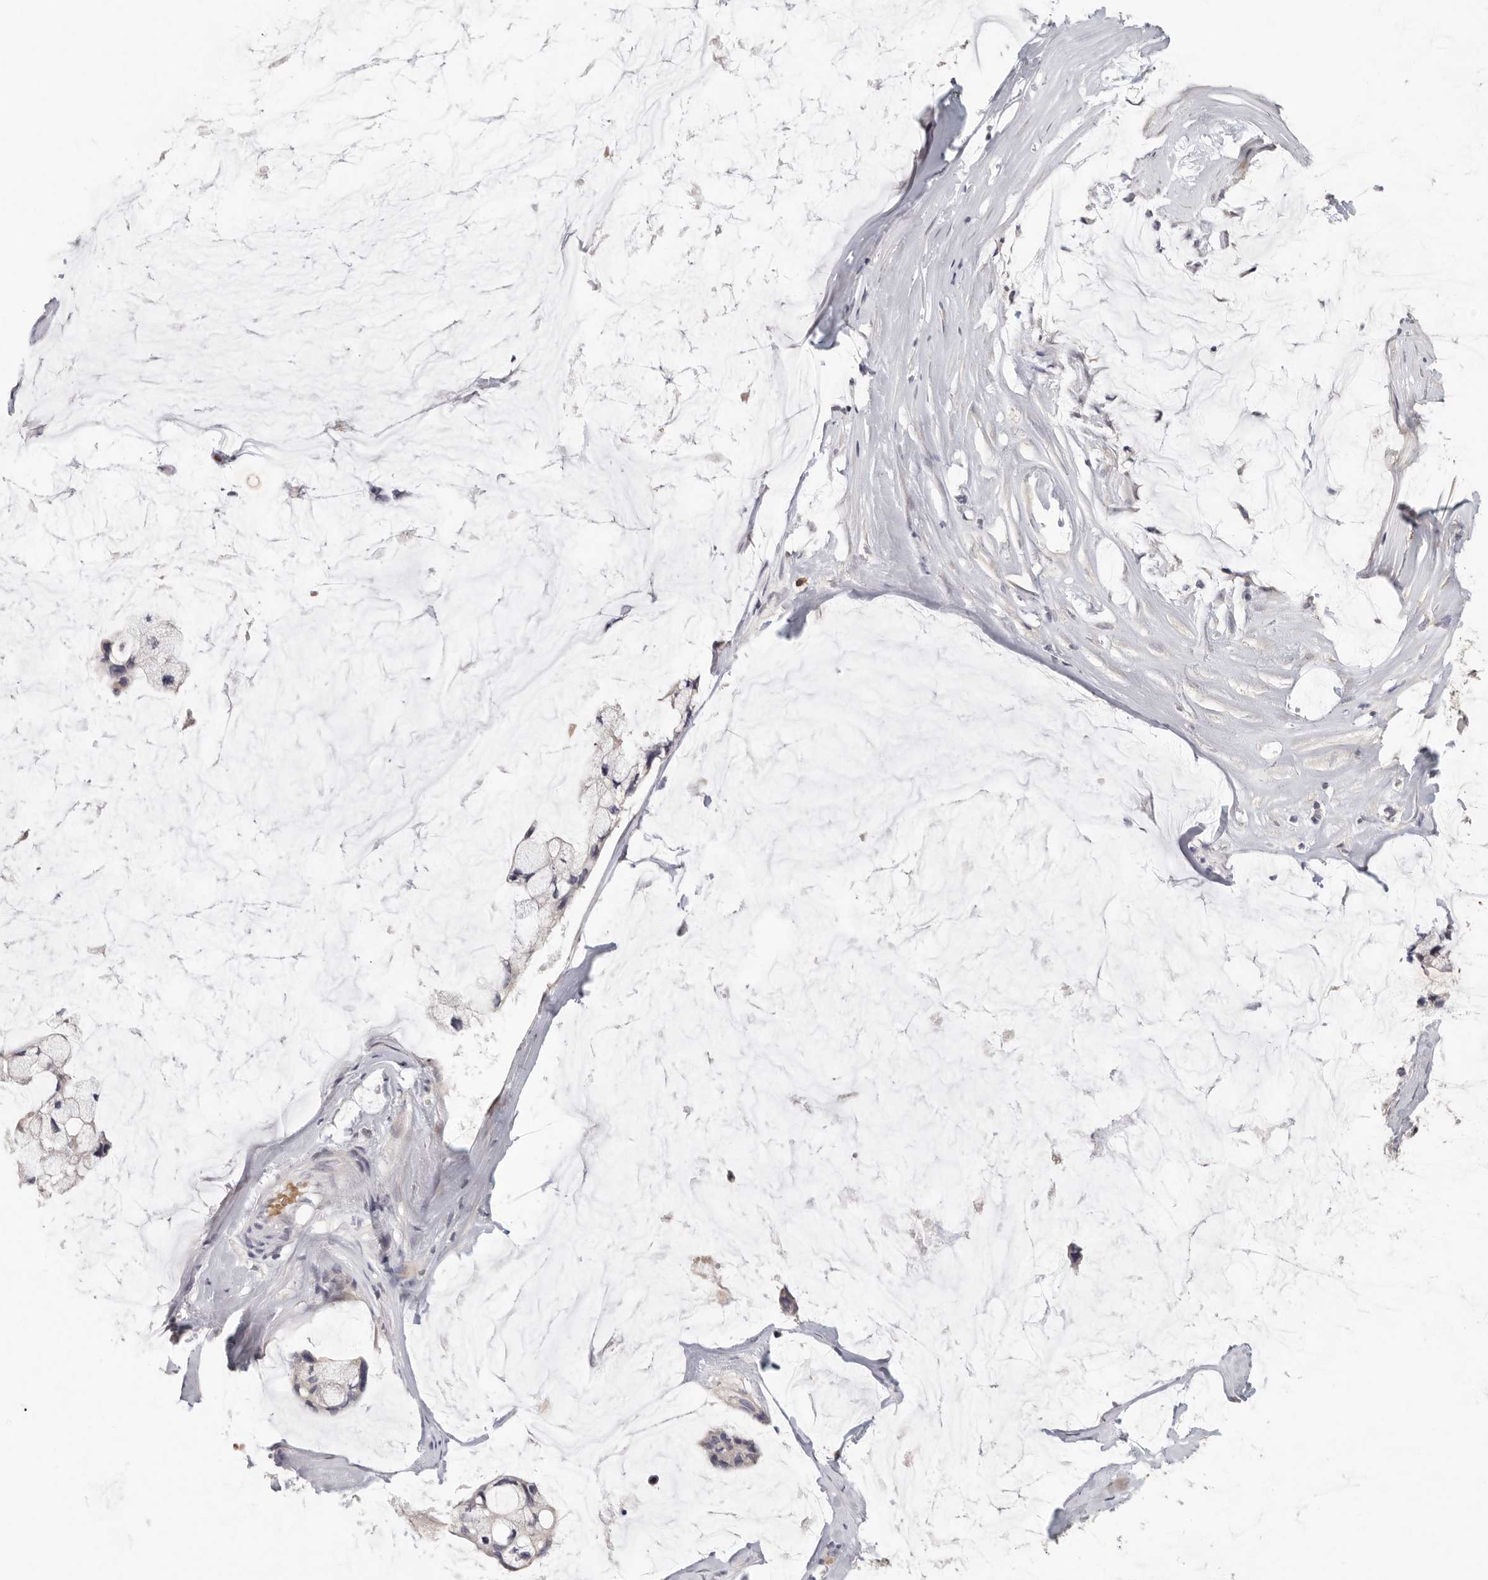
{"staining": {"intensity": "negative", "quantity": "none", "location": "none"}, "tissue": "ovarian cancer", "cell_type": "Tumor cells", "image_type": "cancer", "snomed": [{"axis": "morphology", "description": "Cystadenocarcinoma, mucinous, NOS"}, {"axis": "topography", "description": "Ovary"}], "caption": "A high-resolution micrograph shows IHC staining of ovarian cancer, which displays no significant positivity in tumor cells.", "gene": "DNAJC11", "patient": {"sex": "female", "age": 39}}